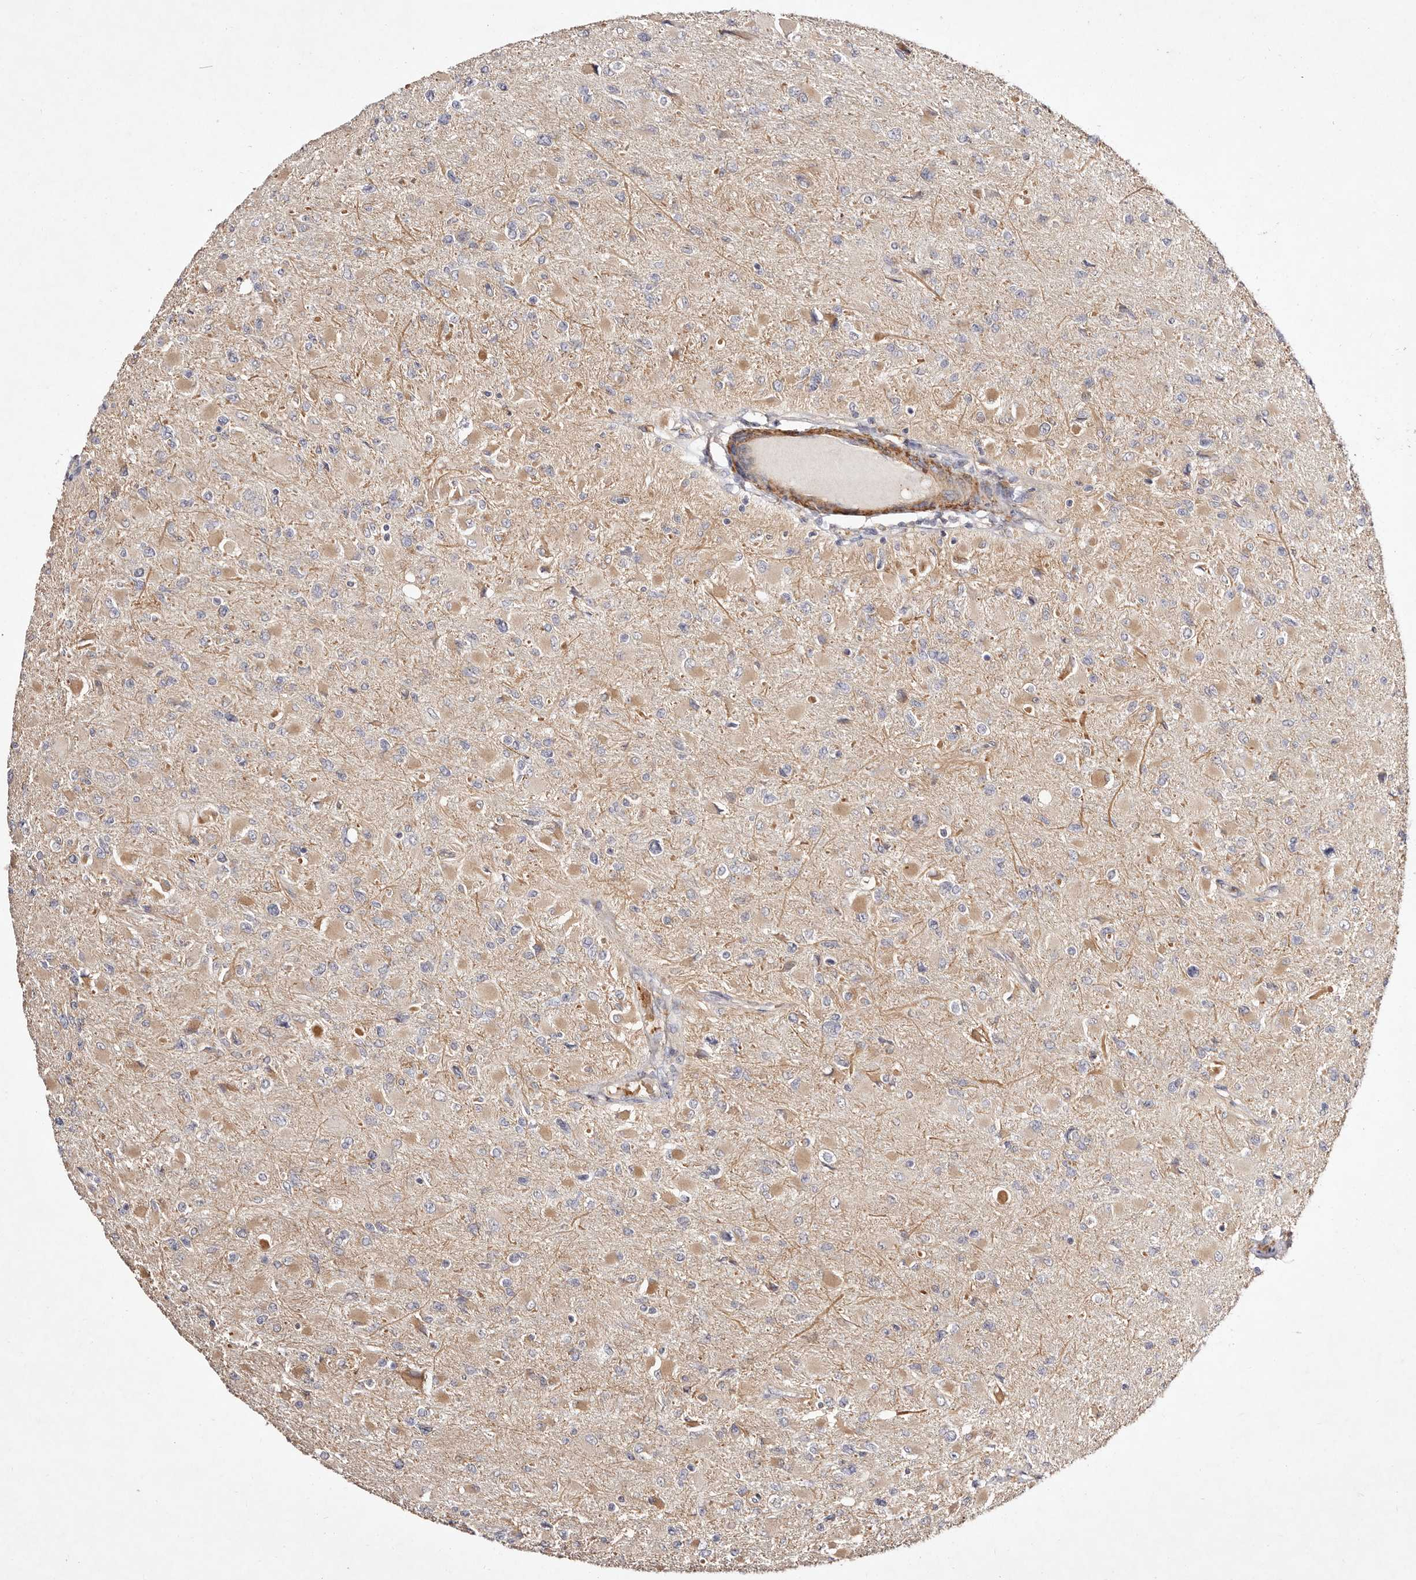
{"staining": {"intensity": "weak", "quantity": "25%-75%", "location": "cytoplasmic/membranous"}, "tissue": "glioma", "cell_type": "Tumor cells", "image_type": "cancer", "snomed": [{"axis": "morphology", "description": "Glioma, malignant, High grade"}, {"axis": "topography", "description": "Cerebral cortex"}], "caption": "A brown stain labels weak cytoplasmic/membranous positivity of a protein in human malignant glioma (high-grade) tumor cells. (DAB IHC with brightfield microscopy, high magnification).", "gene": "MTMR11", "patient": {"sex": "female", "age": 36}}